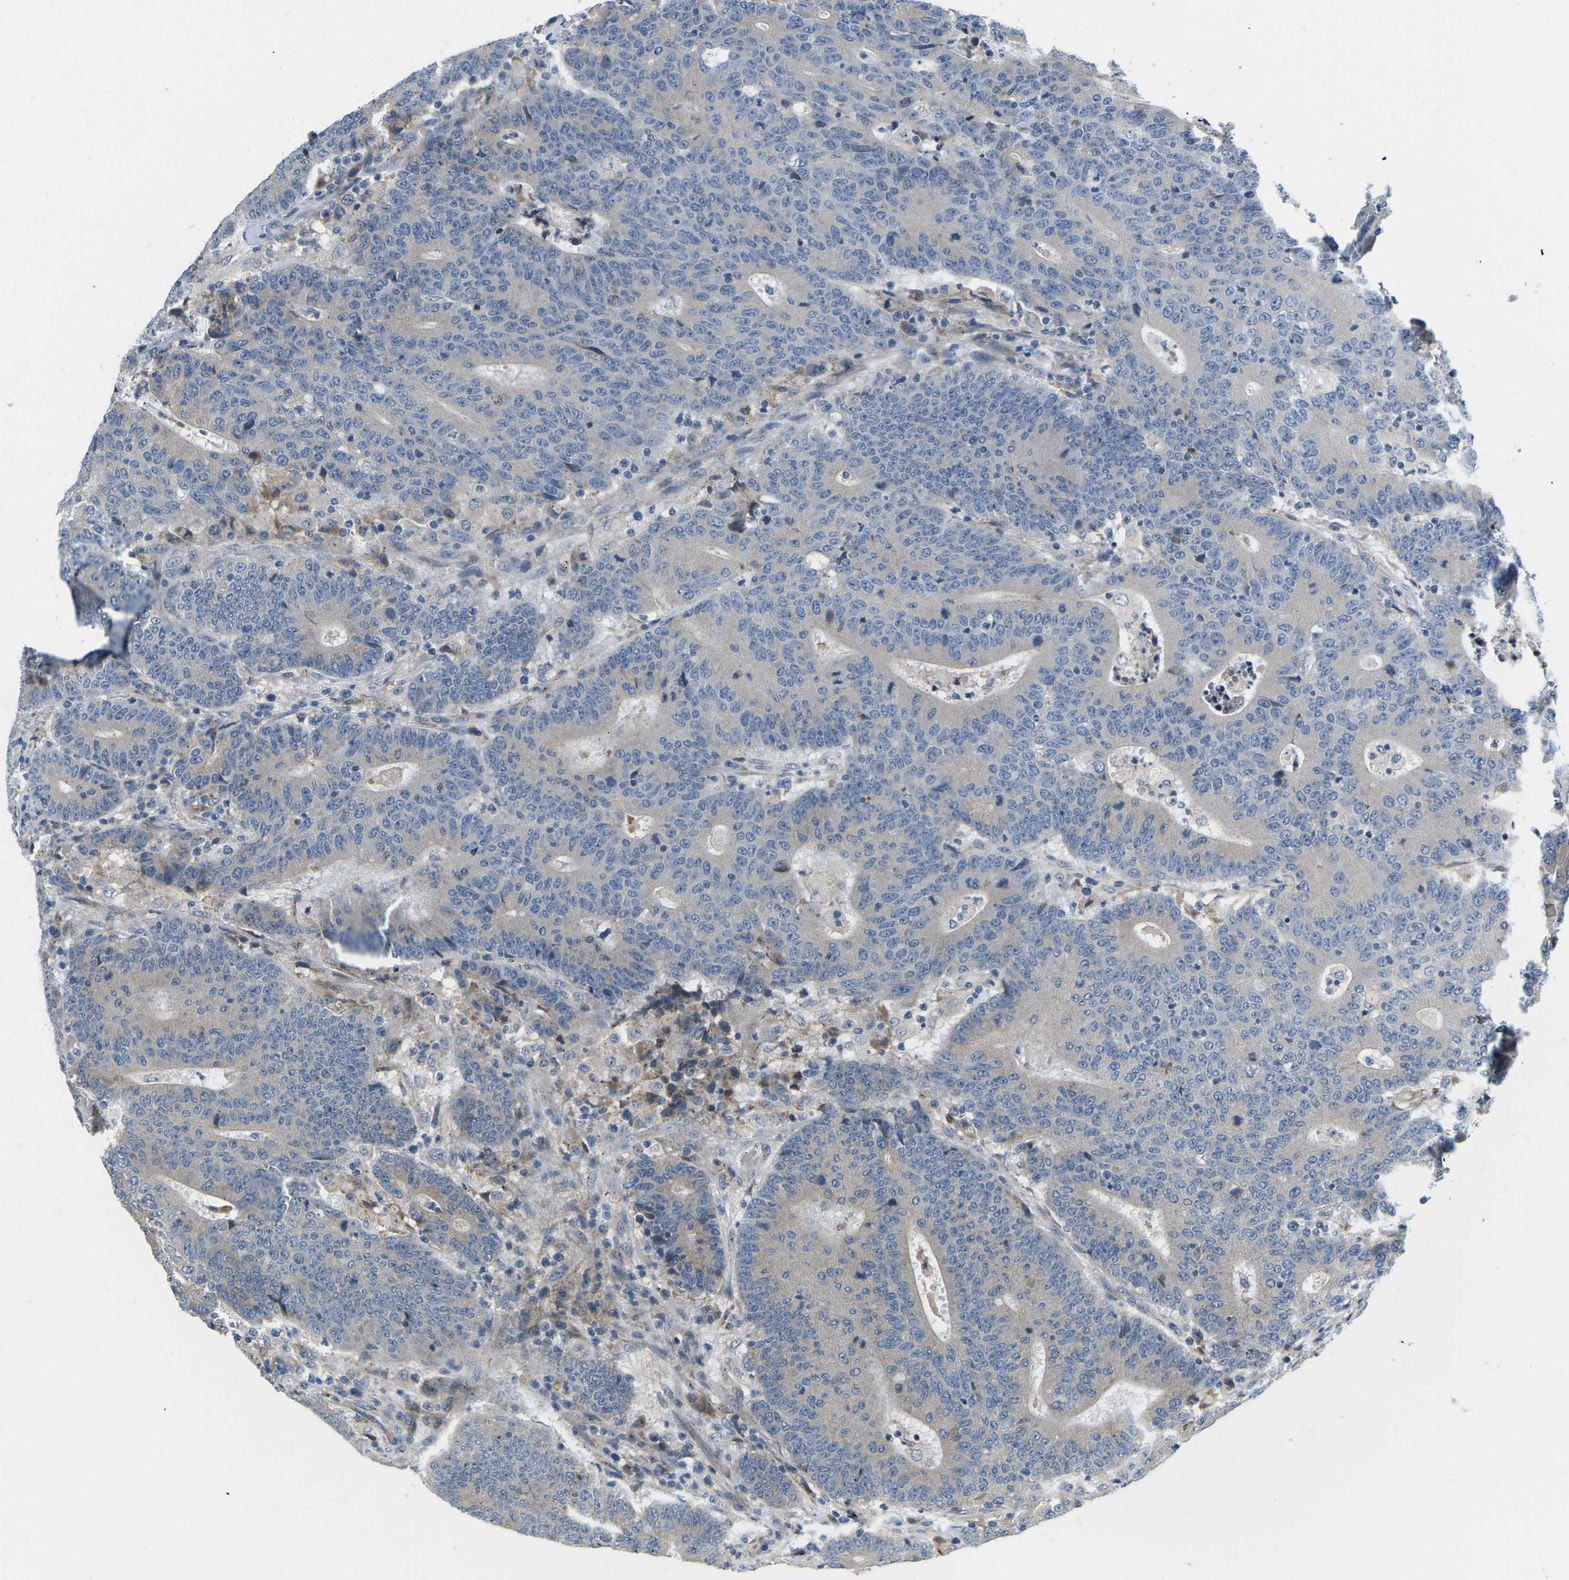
{"staining": {"intensity": "negative", "quantity": "none", "location": "none"}, "tissue": "colorectal cancer", "cell_type": "Tumor cells", "image_type": "cancer", "snomed": [{"axis": "morphology", "description": "Normal tissue, NOS"}, {"axis": "morphology", "description": "Adenocarcinoma, NOS"}, {"axis": "topography", "description": "Colon"}], "caption": "Tumor cells show no significant expression in colorectal cancer (adenocarcinoma).", "gene": "ERBB4", "patient": {"sex": "female", "age": 75}}